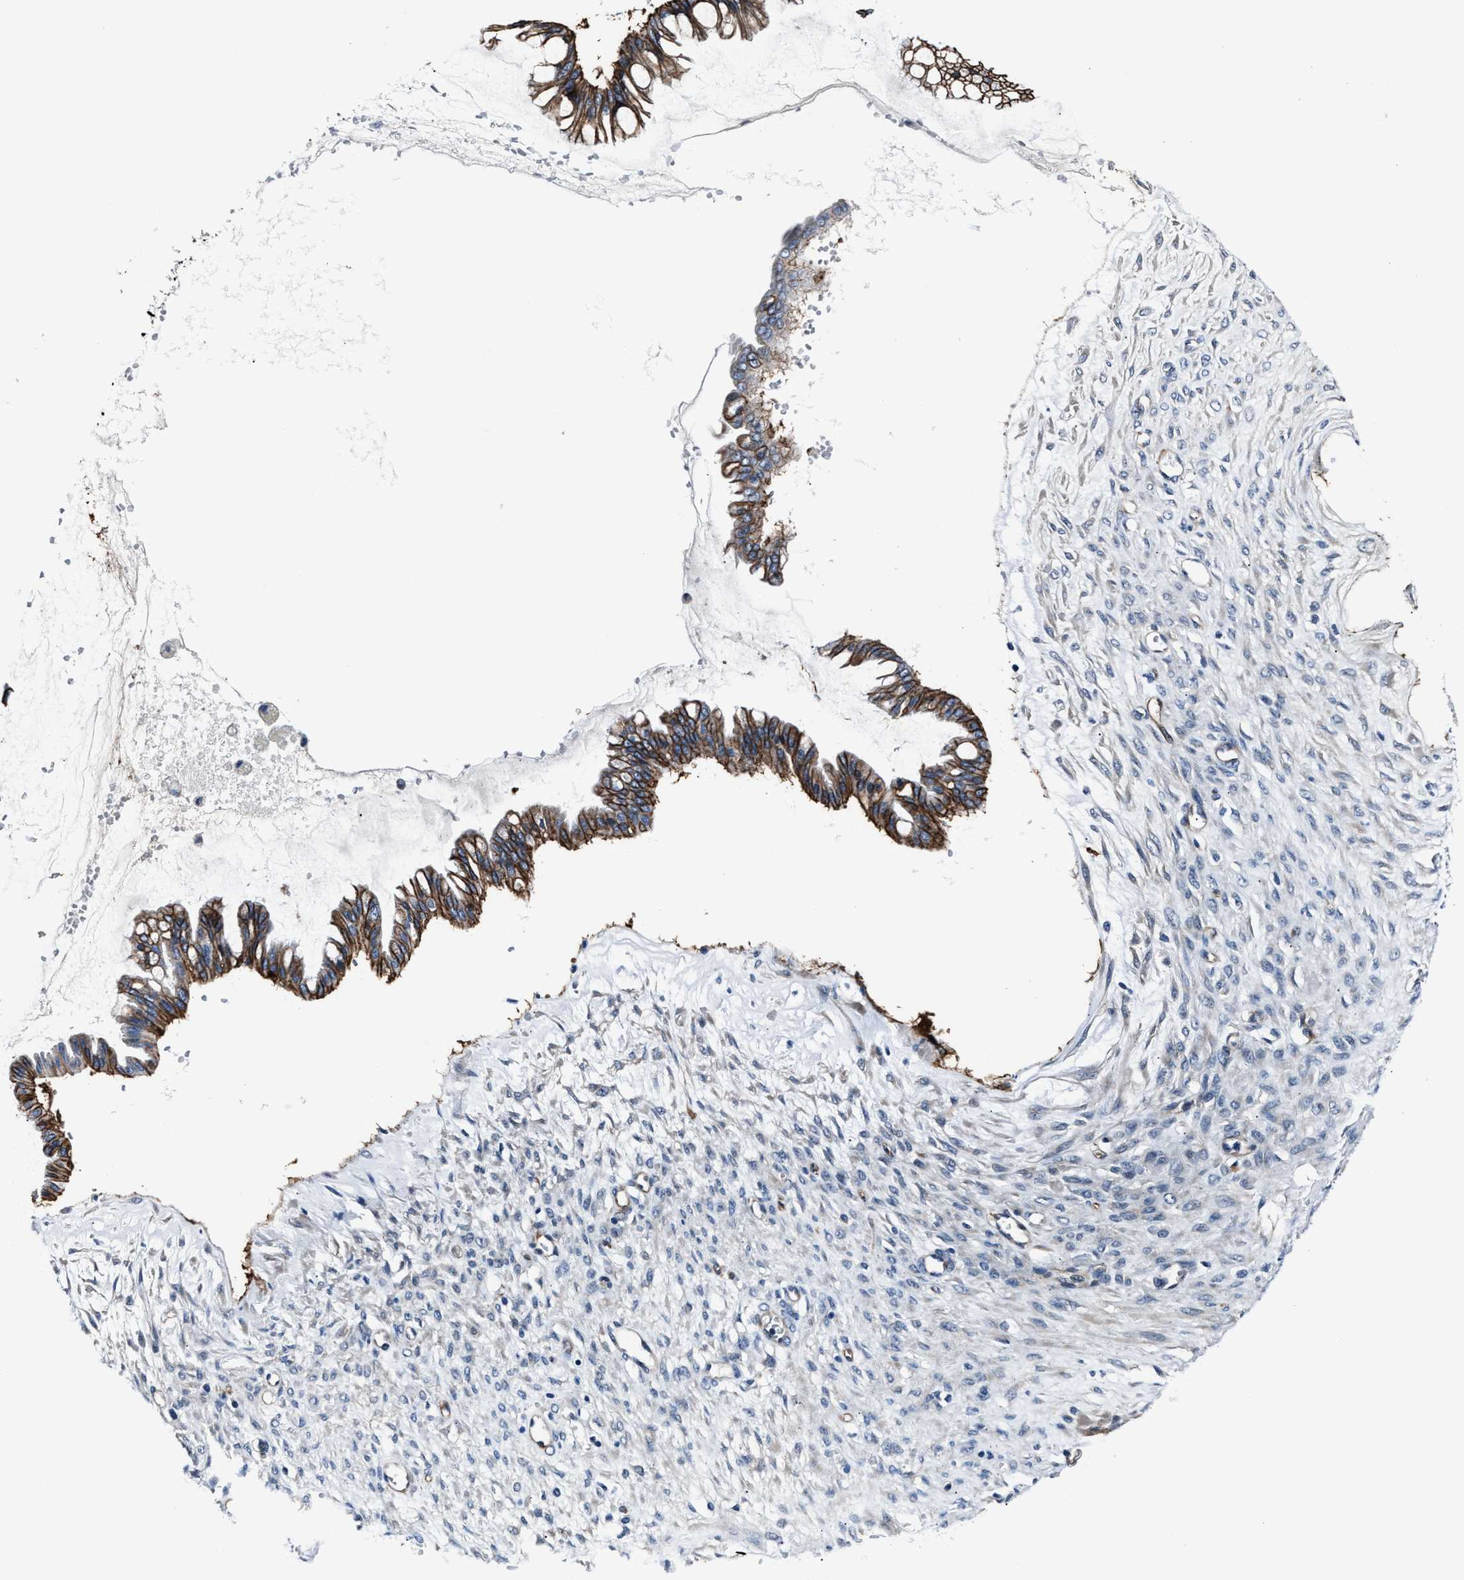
{"staining": {"intensity": "strong", "quantity": "25%-75%", "location": "cytoplasmic/membranous"}, "tissue": "ovarian cancer", "cell_type": "Tumor cells", "image_type": "cancer", "snomed": [{"axis": "morphology", "description": "Cystadenocarcinoma, mucinous, NOS"}, {"axis": "topography", "description": "Ovary"}], "caption": "This is a histology image of immunohistochemistry staining of ovarian mucinous cystadenocarcinoma, which shows strong positivity in the cytoplasmic/membranous of tumor cells.", "gene": "MPDZ", "patient": {"sex": "female", "age": 73}}